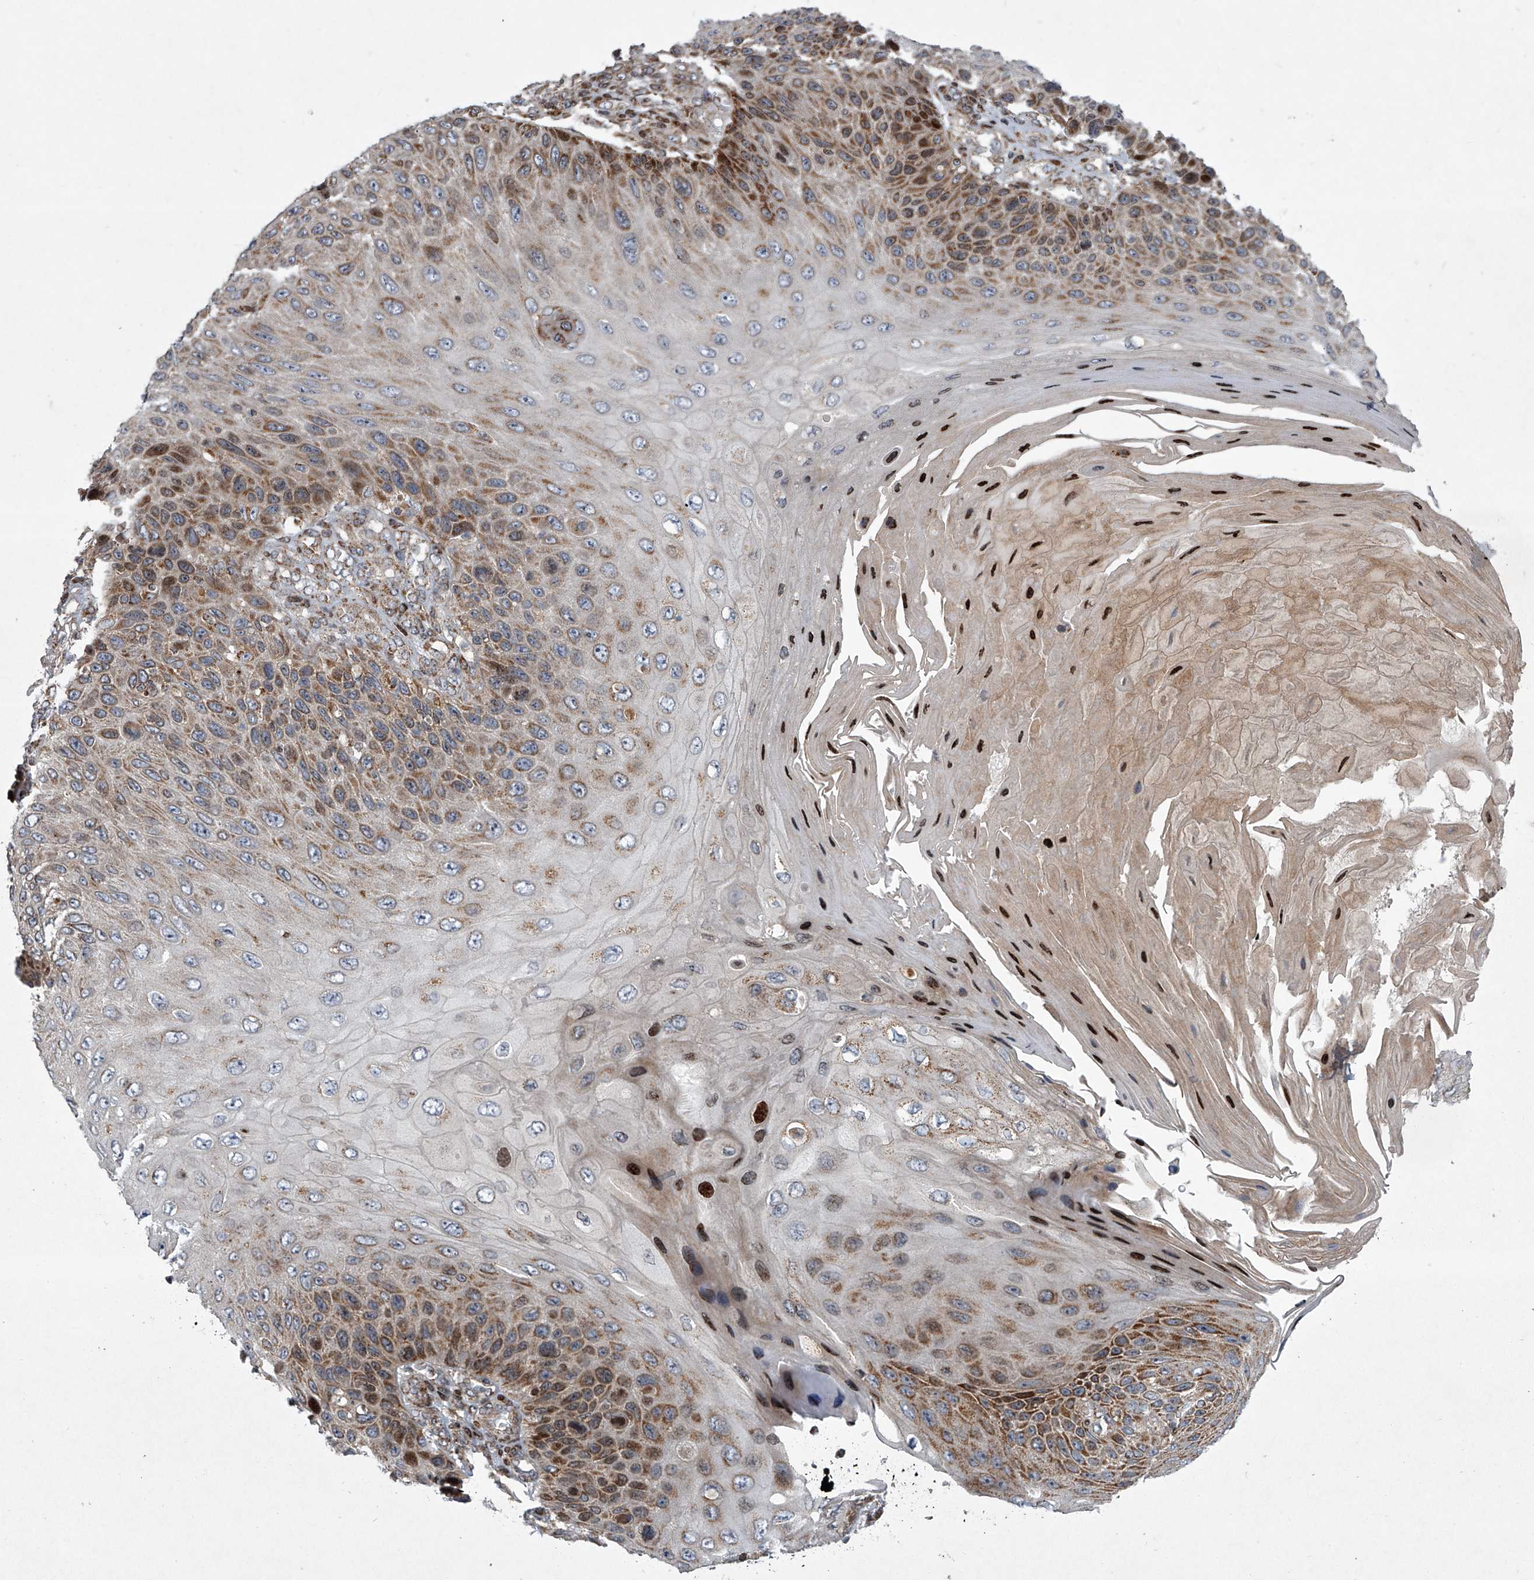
{"staining": {"intensity": "moderate", "quantity": "25%-75%", "location": "cytoplasmic/membranous,nuclear"}, "tissue": "skin cancer", "cell_type": "Tumor cells", "image_type": "cancer", "snomed": [{"axis": "morphology", "description": "Squamous cell carcinoma, NOS"}, {"axis": "topography", "description": "Skin"}], "caption": "Brown immunohistochemical staining in human skin squamous cell carcinoma reveals moderate cytoplasmic/membranous and nuclear staining in about 25%-75% of tumor cells.", "gene": "STRADA", "patient": {"sex": "female", "age": 88}}